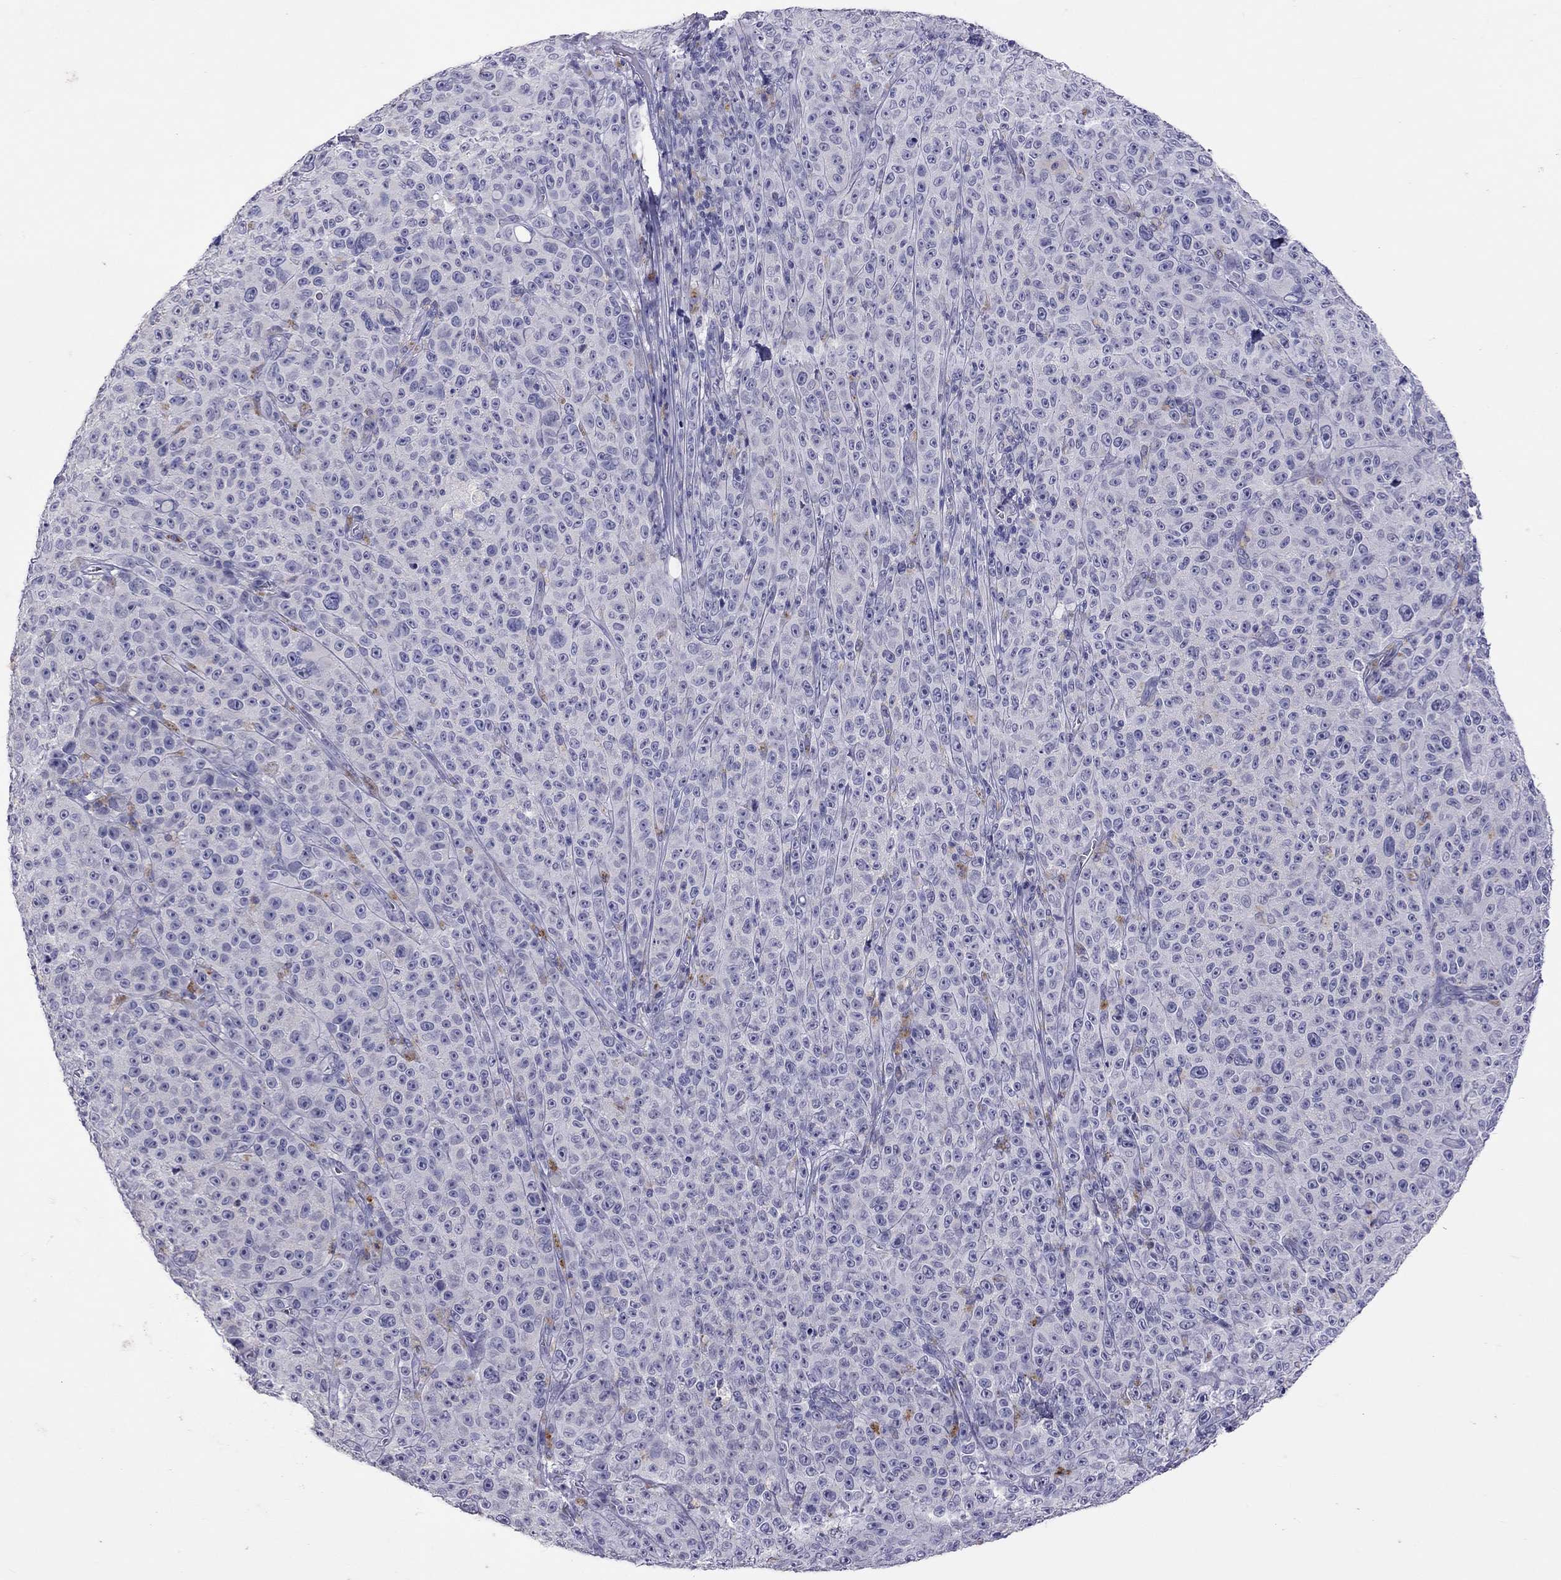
{"staining": {"intensity": "negative", "quantity": "none", "location": "none"}, "tissue": "melanoma", "cell_type": "Tumor cells", "image_type": "cancer", "snomed": [{"axis": "morphology", "description": "Malignant melanoma, NOS"}, {"axis": "topography", "description": "Skin"}], "caption": "DAB (3,3'-diaminobenzidine) immunohistochemical staining of human melanoma displays no significant staining in tumor cells.", "gene": "SLAMF1", "patient": {"sex": "female", "age": 82}}